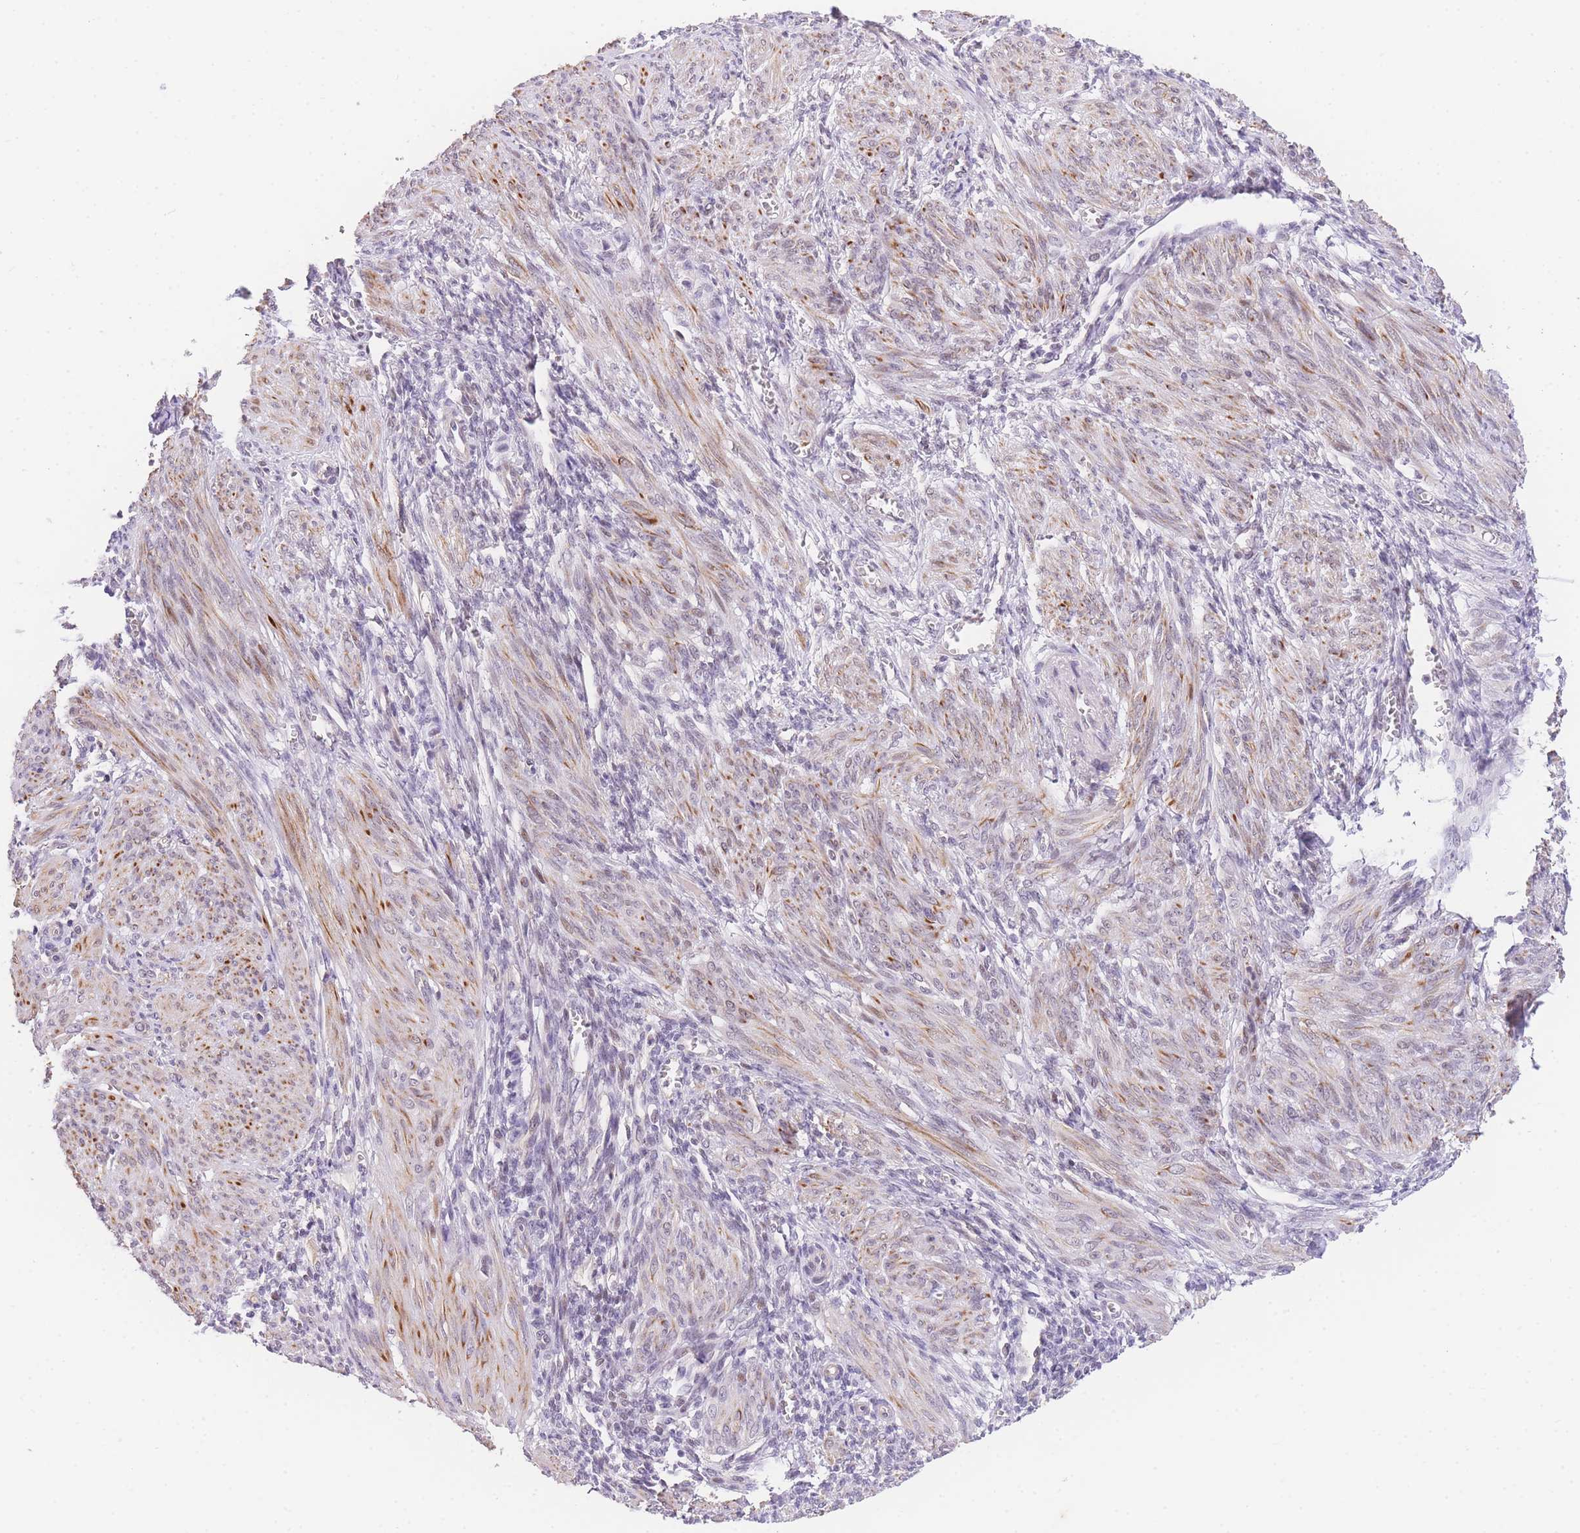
{"staining": {"intensity": "moderate", "quantity": ">75%", "location": "cytoplasmic/membranous"}, "tissue": "smooth muscle", "cell_type": "Smooth muscle cells", "image_type": "normal", "snomed": [{"axis": "morphology", "description": "Normal tissue, NOS"}, {"axis": "topography", "description": "Smooth muscle"}], "caption": "Smooth muscle was stained to show a protein in brown. There is medium levels of moderate cytoplasmic/membranous expression in approximately >75% of smooth muscle cells. (DAB IHC with brightfield microscopy, high magnification).", "gene": "SLC35F2", "patient": {"sex": "female", "age": 39}}